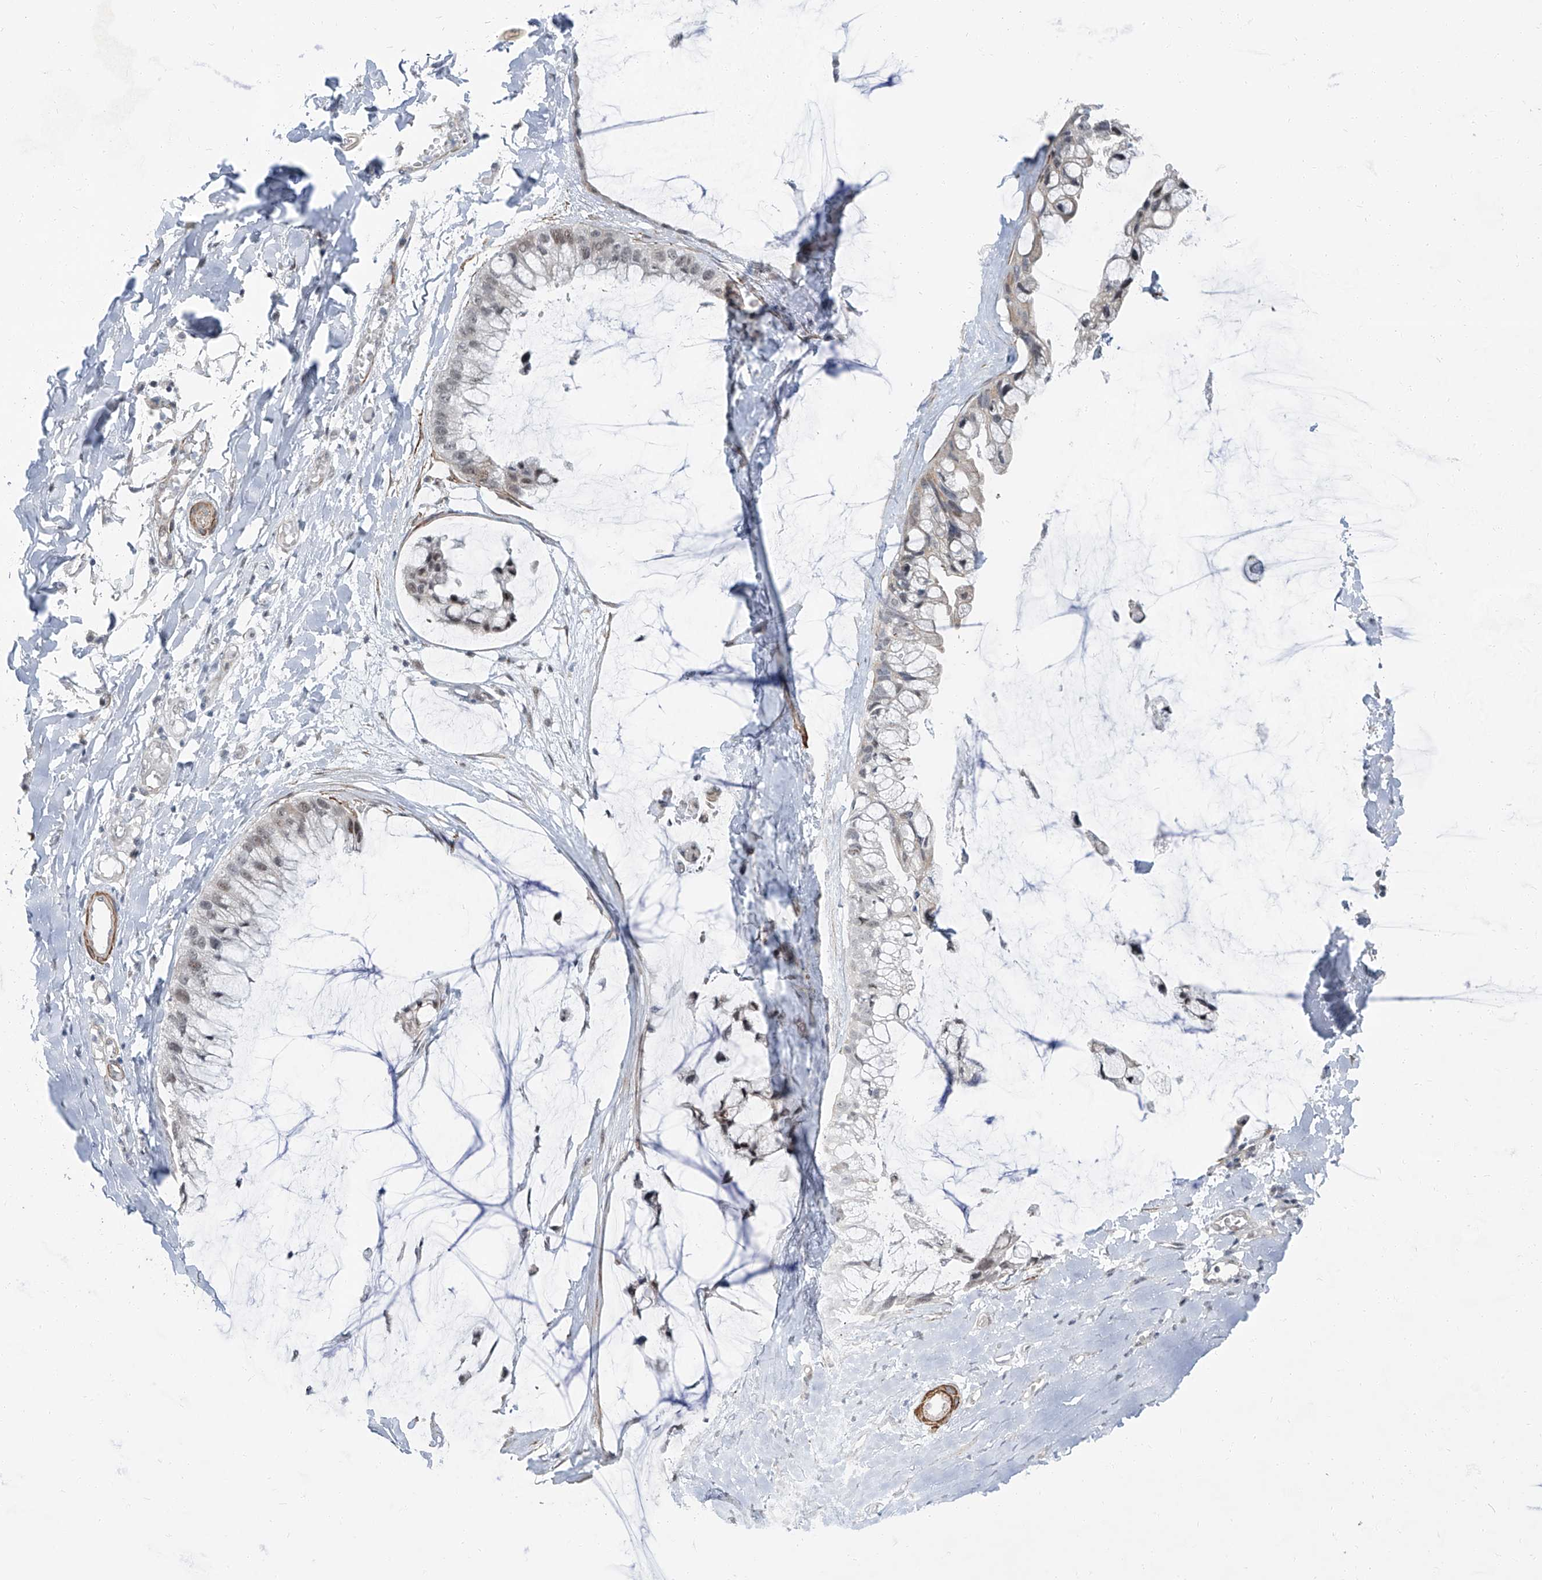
{"staining": {"intensity": "weak", "quantity": "<25%", "location": "nuclear"}, "tissue": "ovarian cancer", "cell_type": "Tumor cells", "image_type": "cancer", "snomed": [{"axis": "morphology", "description": "Cystadenocarcinoma, mucinous, NOS"}, {"axis": "topography", "description": "Ovary"}], "caption": "Ovarian mucinous cystadenocarcinoma was stained to show a protein in brown. There is no significant expression in tumor cells. (DAB (3,3'-diaminobenzidine) immunohistochemistry visualized using brightfield microscopy, high magnification).", "gene": "TXLNB", "patient": {"sex": "female", "age": 39}}